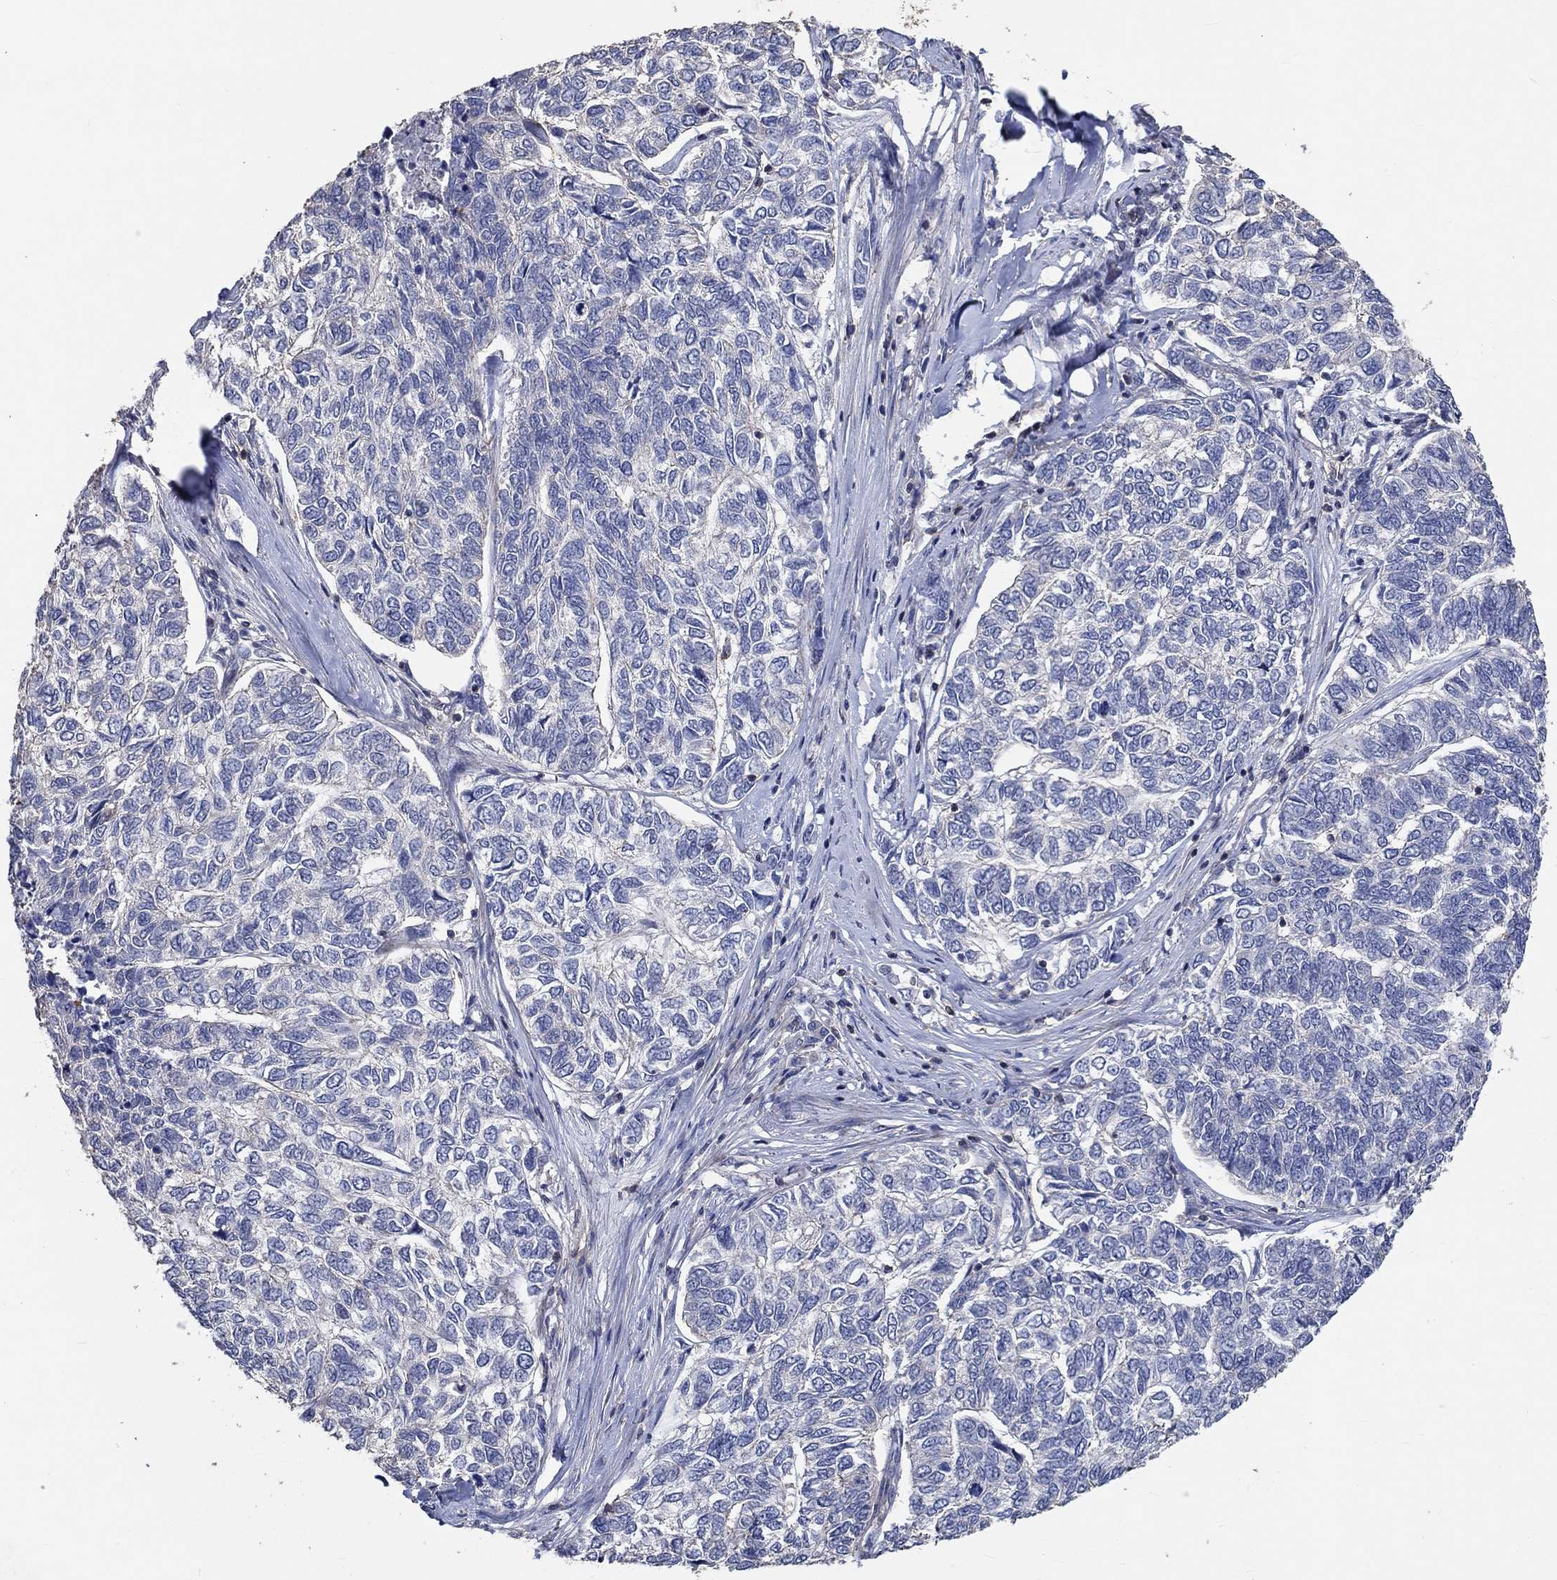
{"staining": {"intensity": "negative", "quantity": "none", "location": "none"}, "tissue": "skin cancer", "cell_type": "Tumor cells", "image_type": "cancer", "snomed": [{"axis": "morphology", "description": "Basal cell carcinoma"}, {"axis": "topography", "description": "Skin"}], "caption": "Protein analysis of skin basal cell carcinoma displays no significant positivity in tumor cells.", "gene": "TNFAIP8L3", "patient": {"sex": "female", "age": 65}}